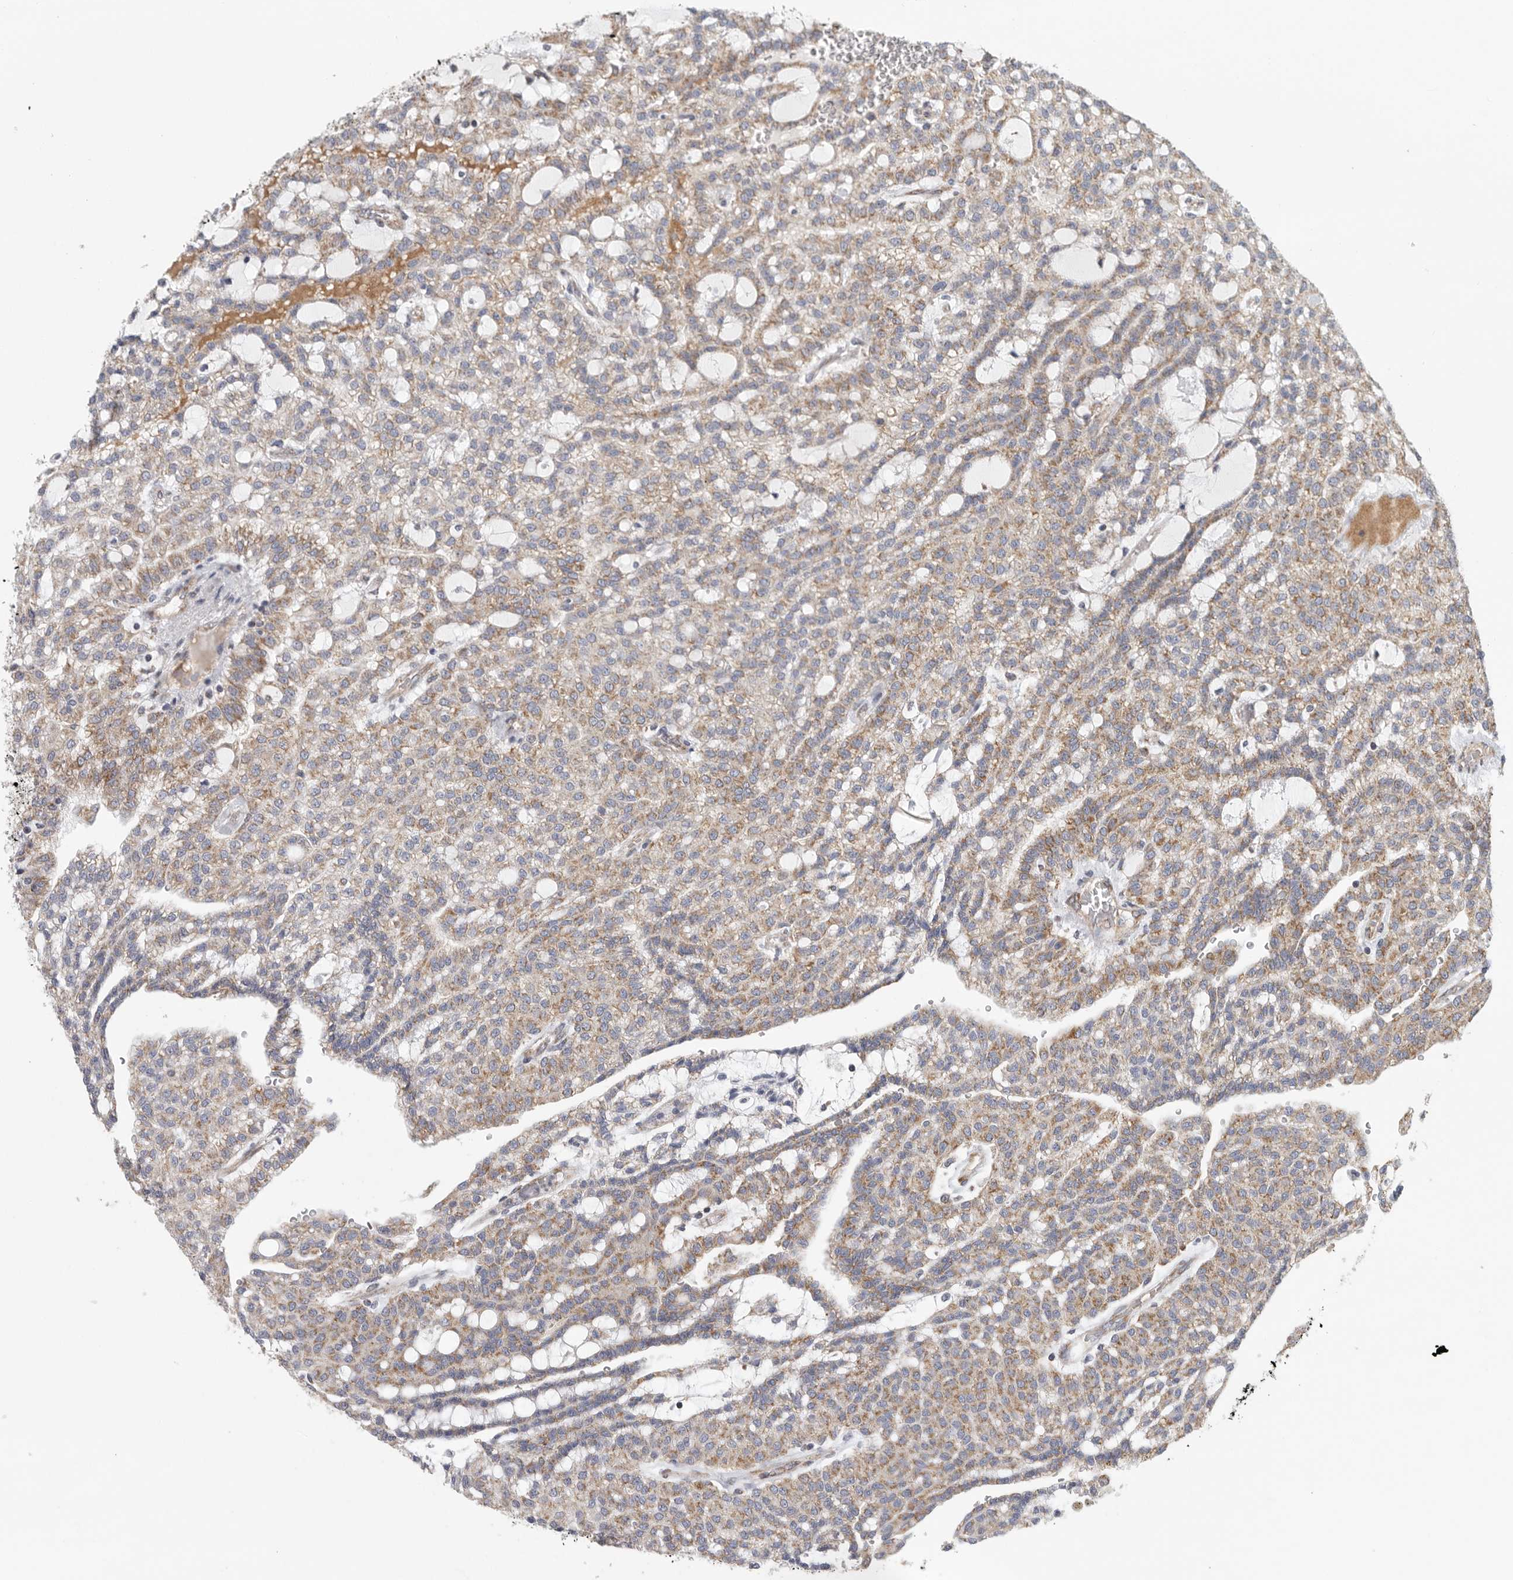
{"staining": {"intensity": "weak", "quantity": "25%-75%", "location": "cytoplasmic/membranous"}, "tissue": "renal cancer", "cell_type": "Tumor cells", "image_type": "cancer", "snomed": [{"axis": "morphology", "description": "Adenocarcinoma, NOS"}, {"axis": "topography", "description": "Kidney"}], "caption": "Immunohistochemistry (IHC) of adenocarcinoma (renal) displays low levels of weak cytoplasmic/membranous staining in approximately 25%-75% of tumor cells.", "gene": "FKBP8", "patient": {"sex": "male", "age": 63}}